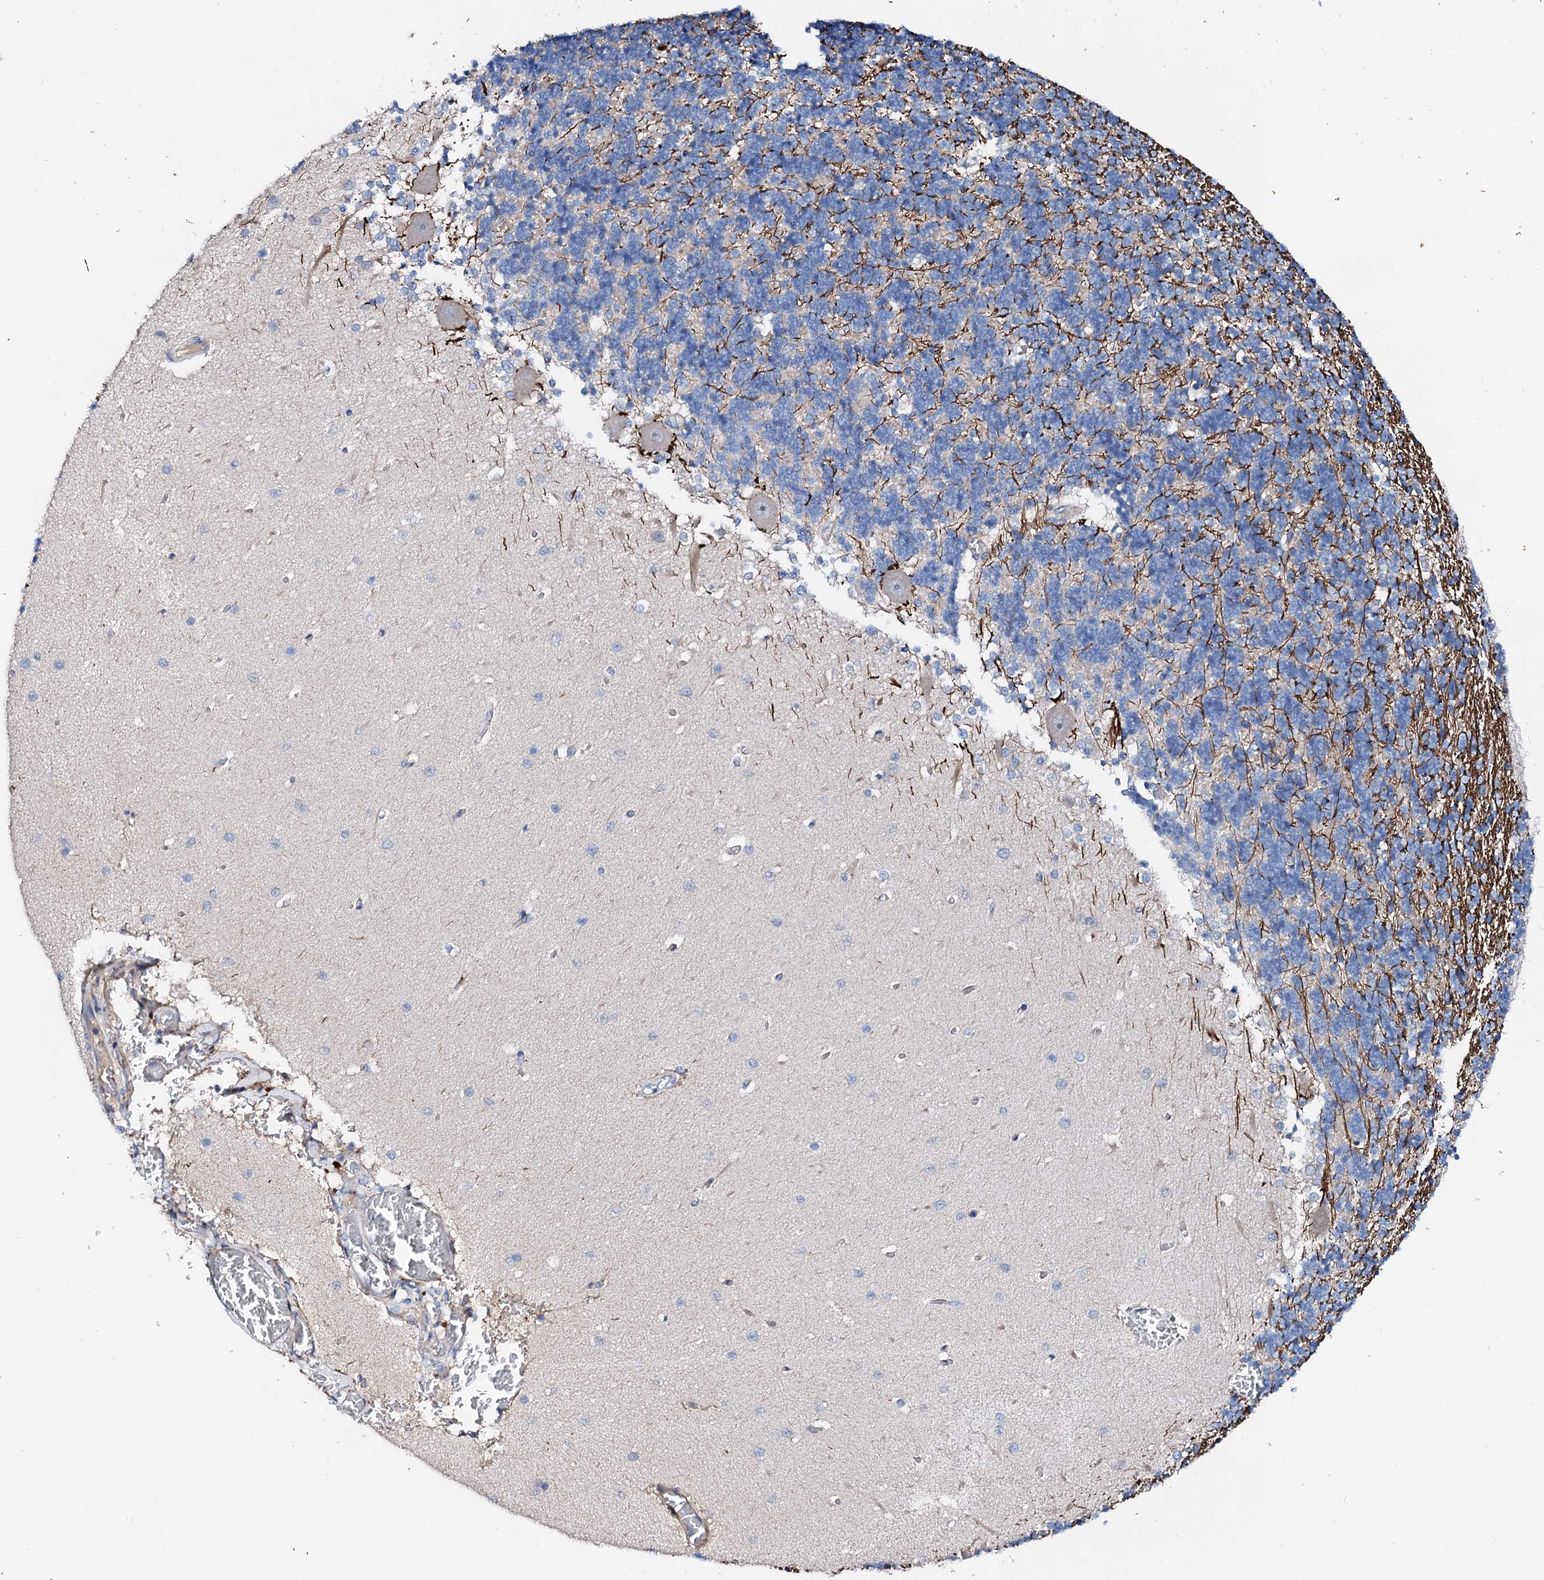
{"staining": {"intensity": "weak", "quantity": "25%-75%", "location": "cytoplasmic/membranous"}, "tissue": "cerebellum", "cell_type": "Cells in granular layer", "image_type": "normal", "snomed": [{"axis": "morphology", "description": "Normal tissue, NOS"}, {"axis": "topography", "description": "Cerebellum"}], "caption": "IHC micrograph of unremarkable cerebellum: human cerebellum stained using immunohistochemistry shows low levels of weak protein expression localized specifically in the cytoplasmic/membranous of cells in granular layer, appearing as a cytoplasmic/membranous brown color.", "gene": "SLC10A7", "patient": {"sex": "male", "age": 37}}